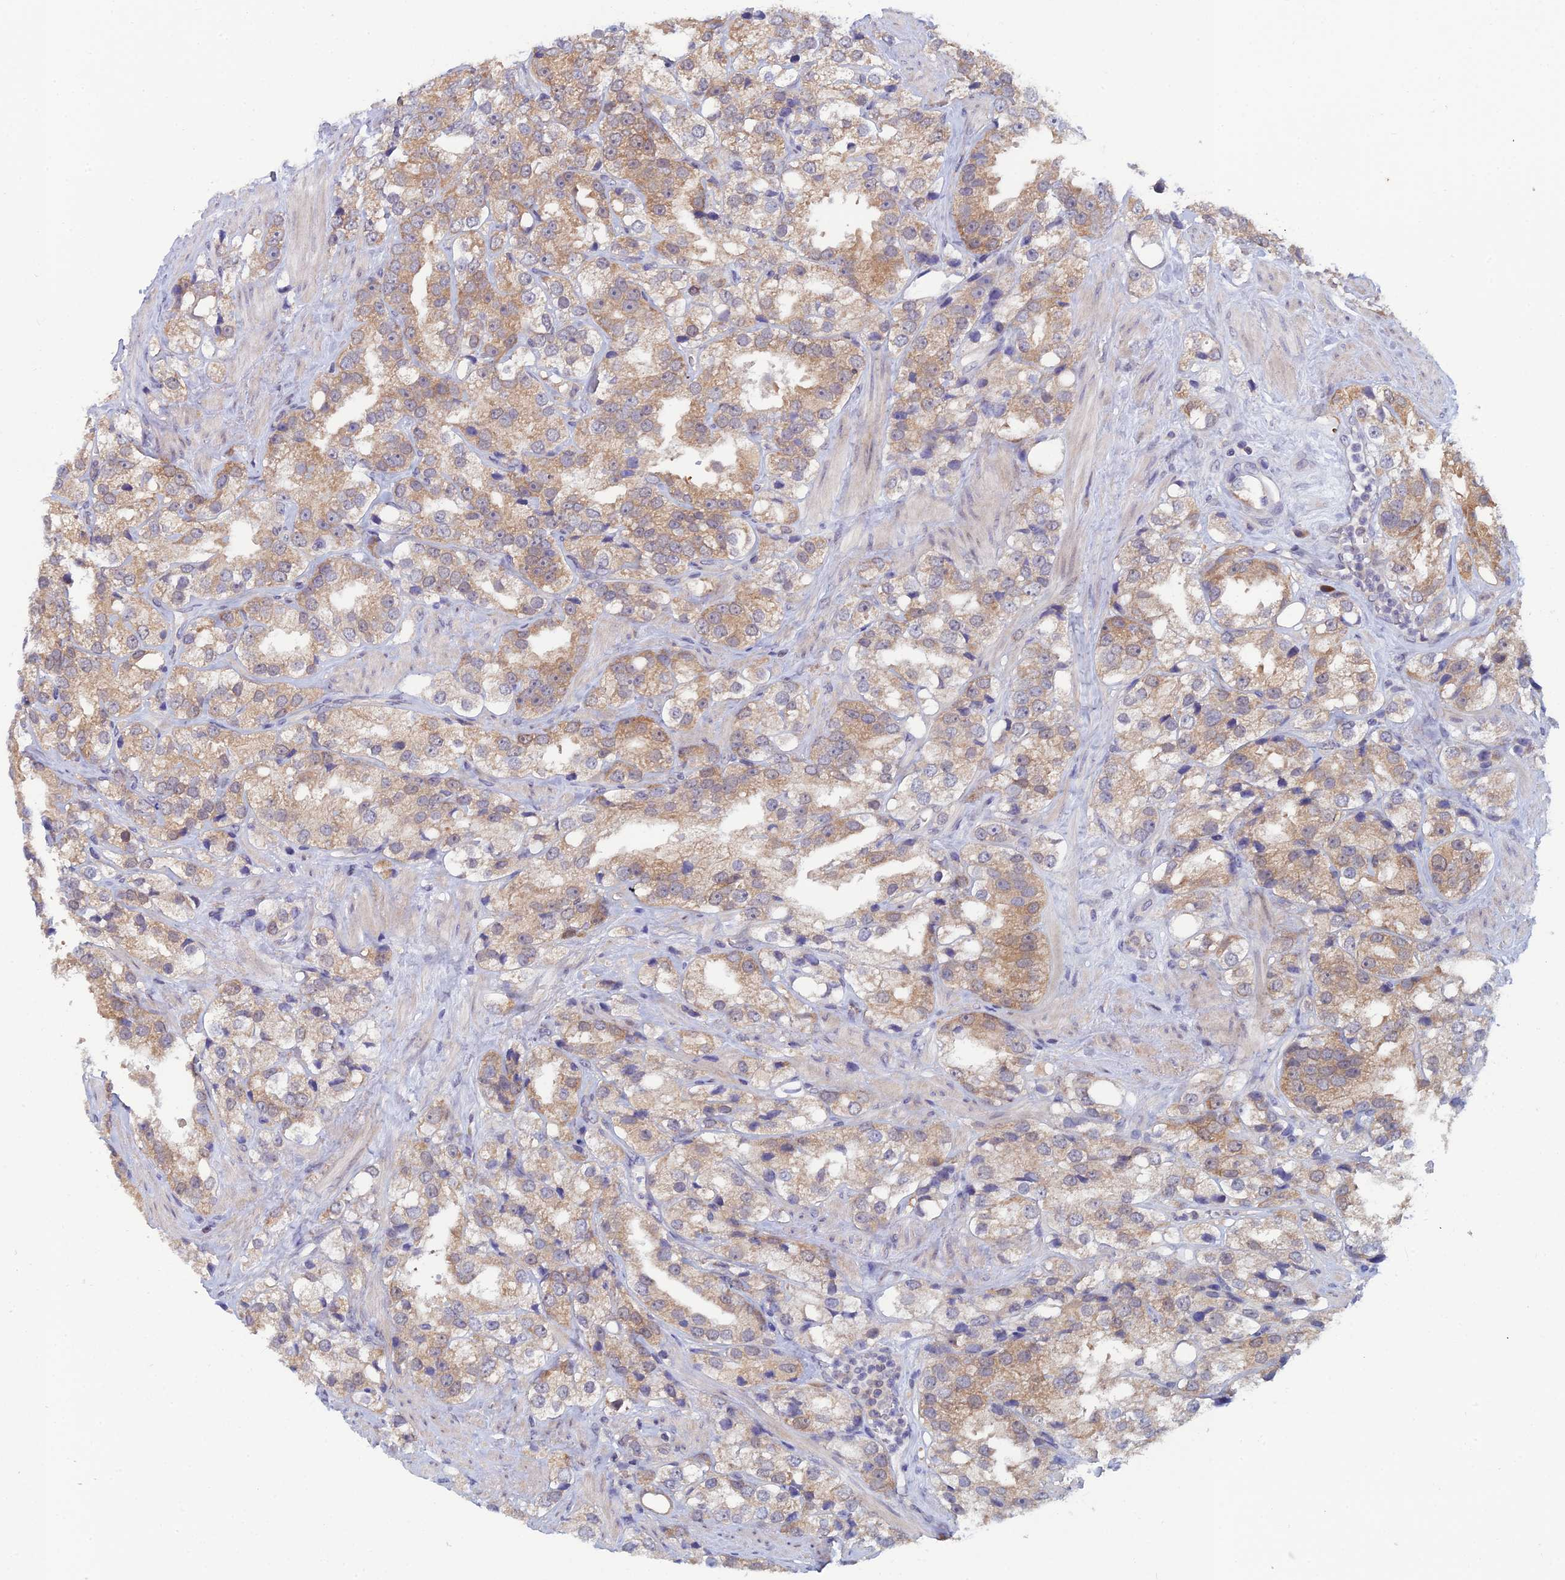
{"staining": {"intensity": "moderate", "quantity": "25%-75%", "location": "cytoplasmic/membranous"}, "tissue": "prostate cancer", "cell_type": "Tumor cells", "image_type": "cancer", "snomed": [{"axis": "morphology", "description": "Adenocarcinoma, NOS"}, {"axis": "topography", "description": "Prostate"}], "caption": "The image shows immunohistochemical staining of prostate adenocarcinoma. There is moderate cytoplasmic/membranous expression is identified in about 25%-75% of tumor cells.", "gene": "SRA1", "patient": {"sex": "male", "age": 79}}